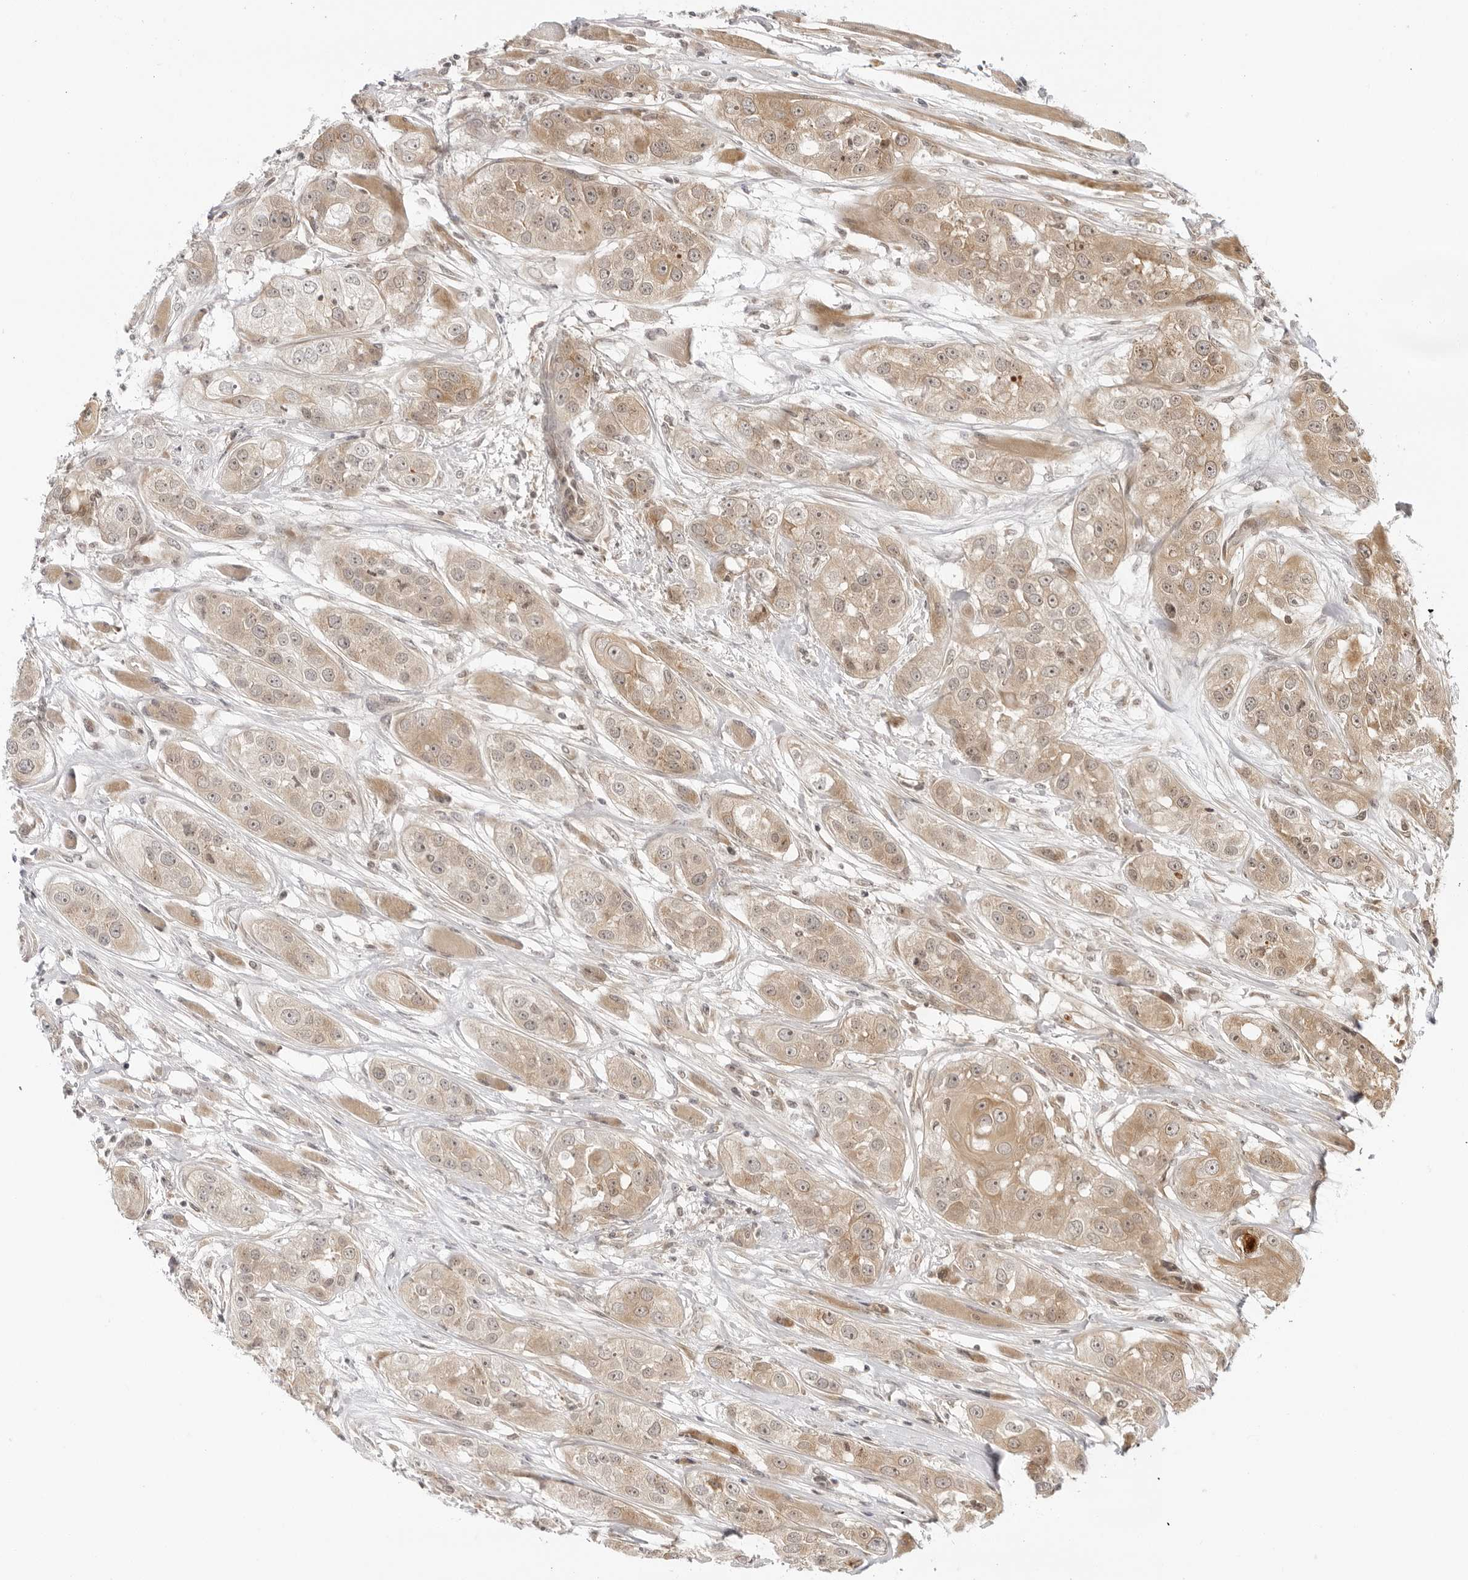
{"staining": {"intensity": "moderate", "quantity": ">75%", "location": "cytoplasmic/membranous"}, "tissue": "head and neck cancer", "cell_type": "Tumor cells", "image_type": "cancer", "snomed": [{"axis": "morphology", "description": "Normal tissue, NOS"}, {"axis": "morphology", "description": "Squamous cell carcinoma, NOS"}, {"axis": "topography", "description": "Skeletal muscle"}, {"axis": "topography", "description": "Head-Neck"}], "caption": "An IHC micrograph of tumor tissue is shown. Protein staining in brown highlights moderate cytoplasmic/membranous positivity in squamous cell carcinoma (head and neck) within tumor cells.", "gene": "PRRC2C", "patient": {"sex": "male", "age": 51}}